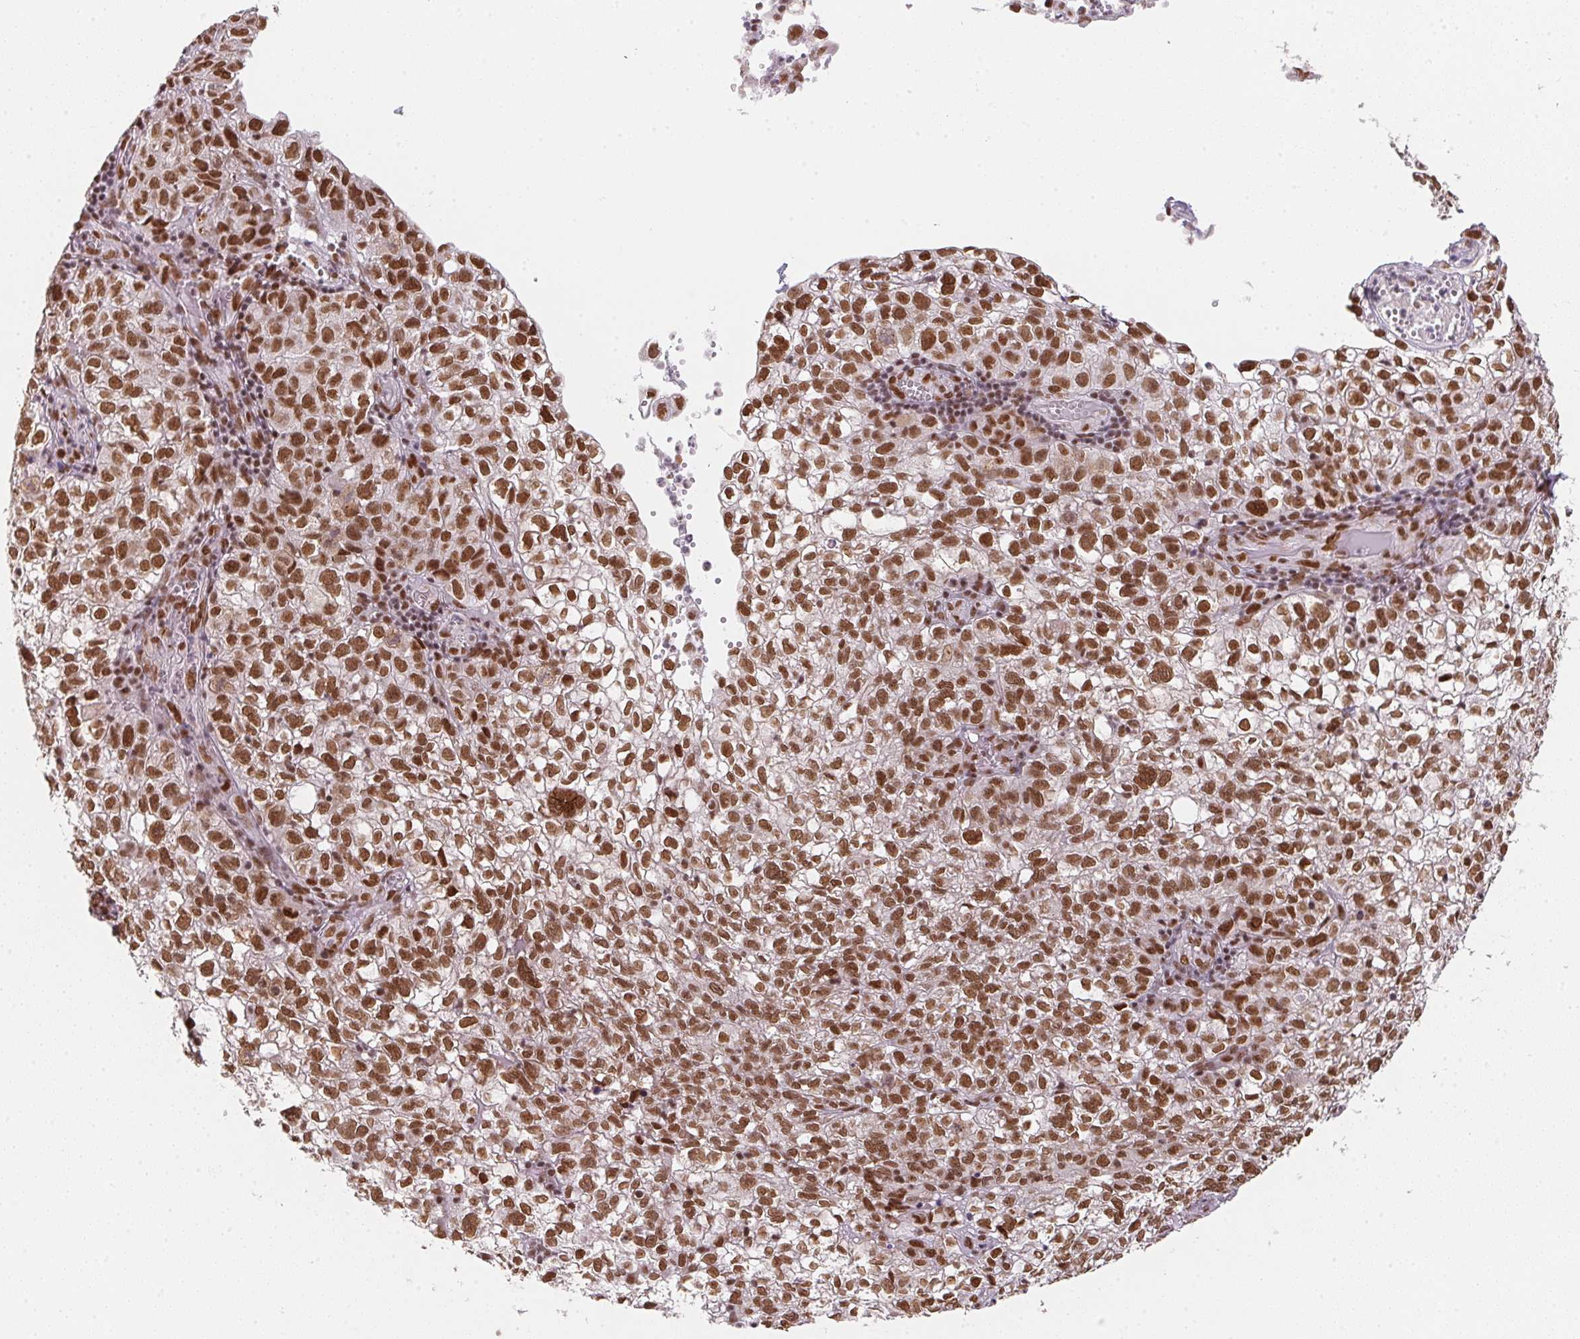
{"staining": {"intensity": "strong", "quantity": ">75%", "location": "nuclear"}, "tissue": "cervical cancer", "cell_type": "Tumor cells", "image_type": "cancer", "snomed": [{"axis": "morphology", "description": "Squamous cell carcinoma, NOS"}, {"axis": "topography", "description": "Cervix"}], "caption": "A high-resolution histopathology image shows IHC staining of cervical cancer, which demonstrates strong nuclear positivity in approximately >75% of tumor cells.", "gene": "SAP30BP", "patient": {"sex": "female", "age": 55}}